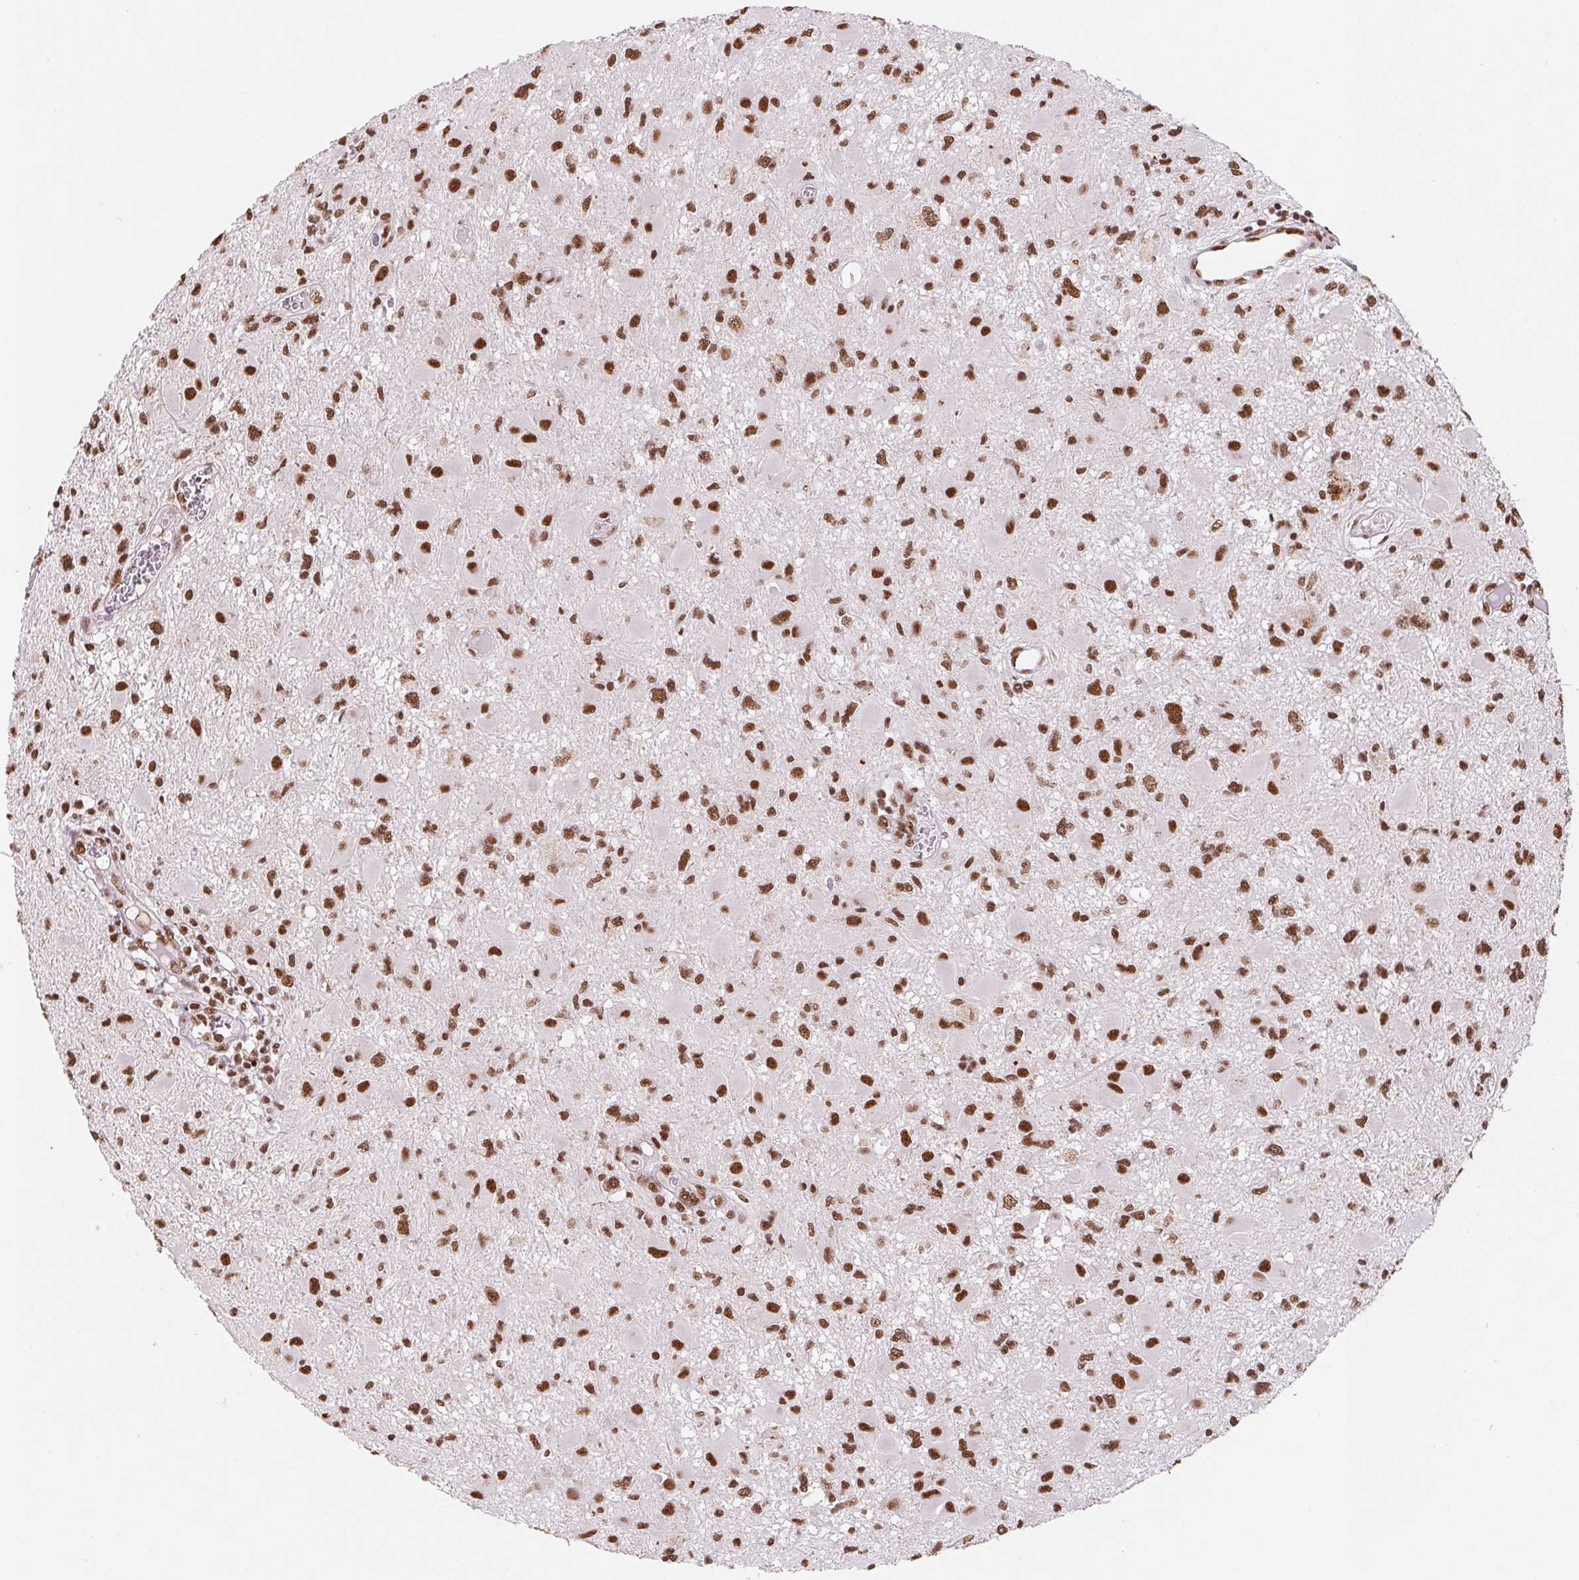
{"staining": {"intensity": "strong", "quantity": ">75%", "location": "nuclear"}, "tissue": "glioma", "cell_type": "Tumor cells", "image_type": "cancer", "snomed": [{"axis": "morphology", "description": "Glioma, malignant, High grade"}, {"axis": "topography", "description": "Brain"}], "caption": "High-grade glioma (malignant) stained with DAB (3,3'-diaminobenzidine) IHC displays high levels of strong nuclear positivity in about >75% of tumor cells. Immunohistochemistry stains the protein of interest in brown and the nuclei are stained blue.", "gene": "SNRPG", "patient": {"sex": "male", "age": 54}}